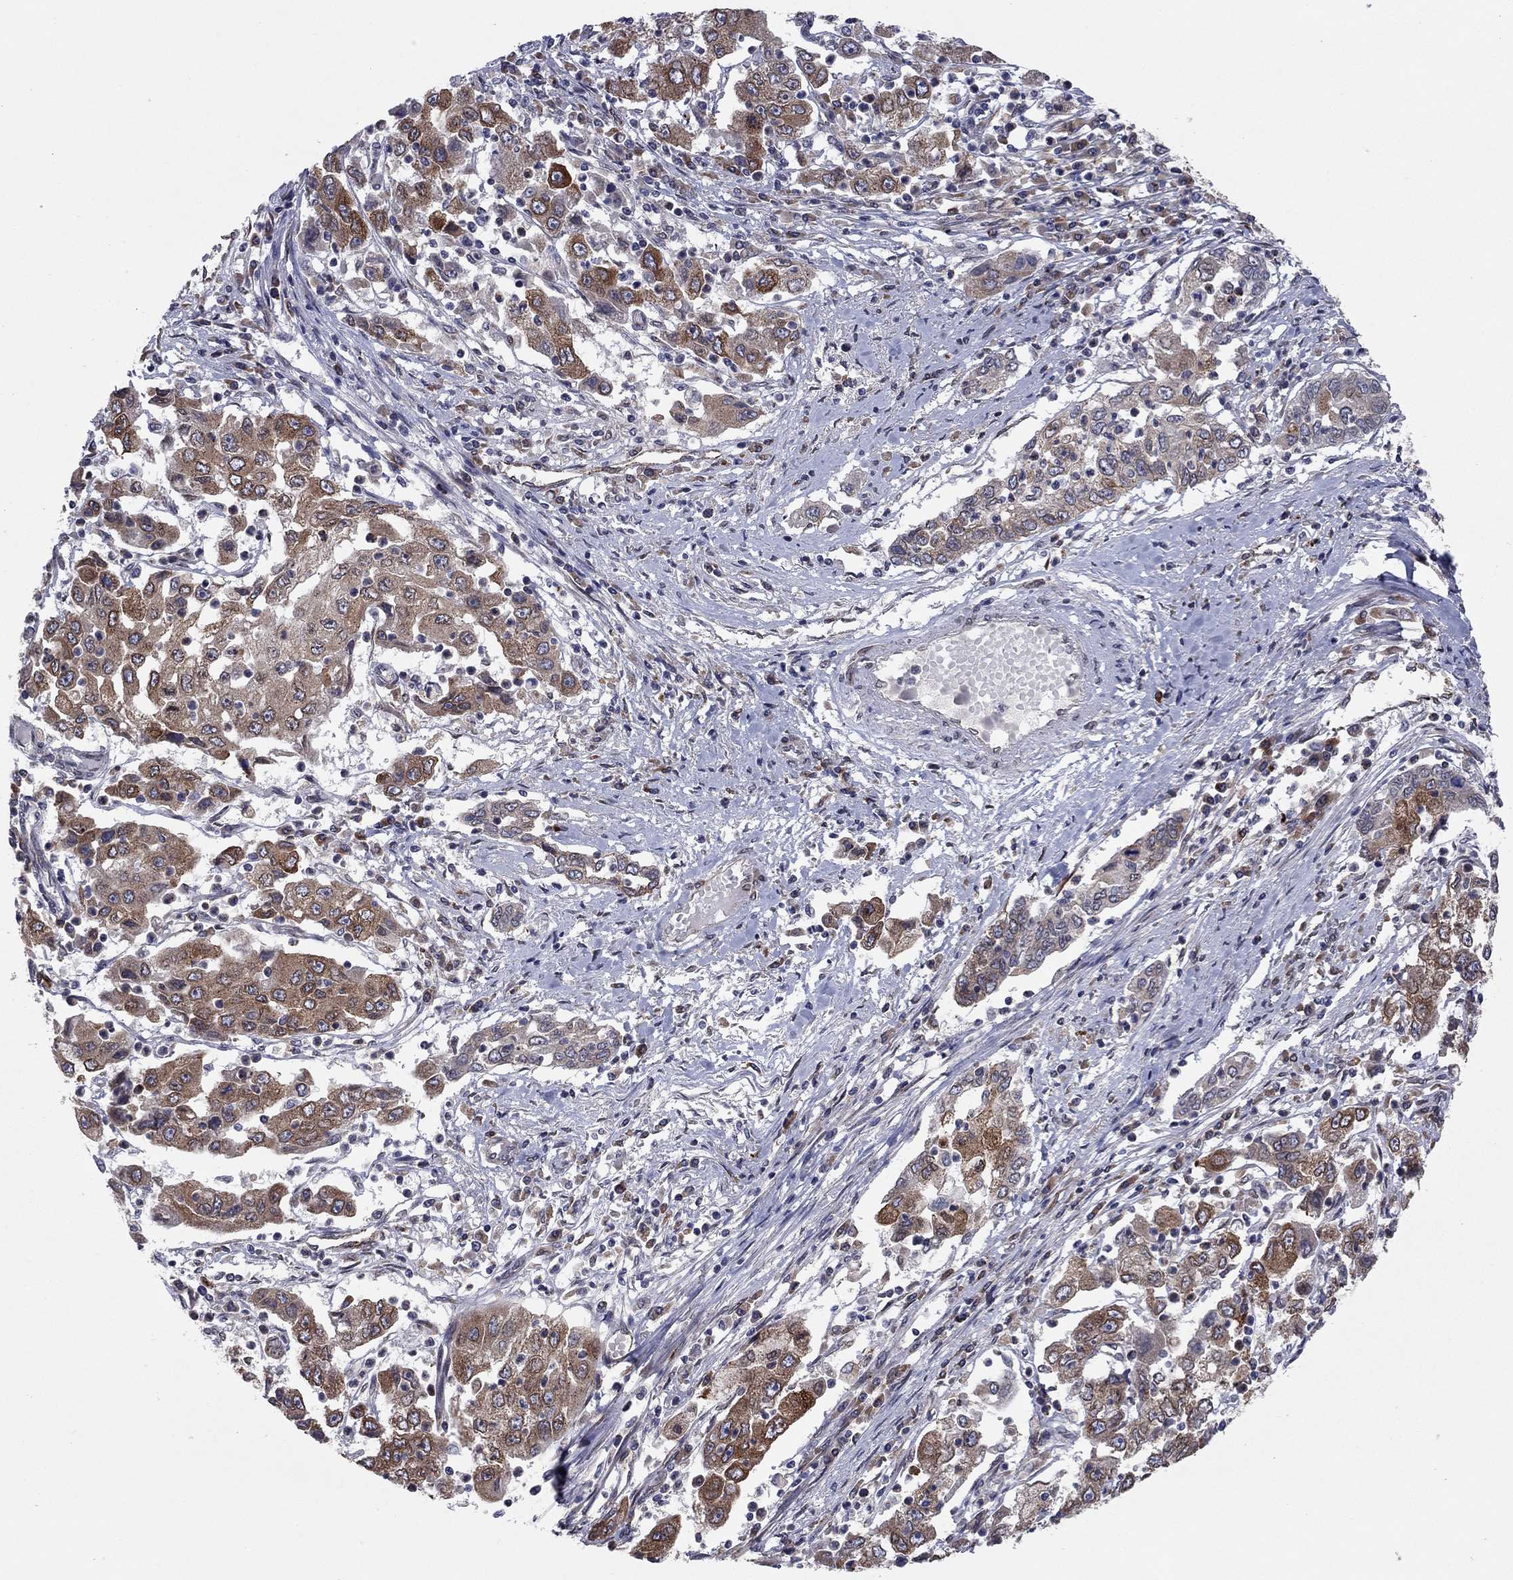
{"staining": {"intensity": "moderate", "quantity": "25%-75%", "location": "cytoplasmic/membranous"}, "tissue": "cervical cancer", "cell_type": "Tumor cells", "image_type": "cancer", "snomed": [{"axis": "morphology", "description": "Squamous cell carcinoma, NOS"}, {"axis": "topography", "description": "Cervix"}], "caption": "The micrograph shows staining of cervical squamous cell carcinoma, revealing moderate cytoplasmic/membranous protein expression (brown color) within tumor cells.", "gene": "YIF1A", "patient": {"sex": "female", "age": 36}}